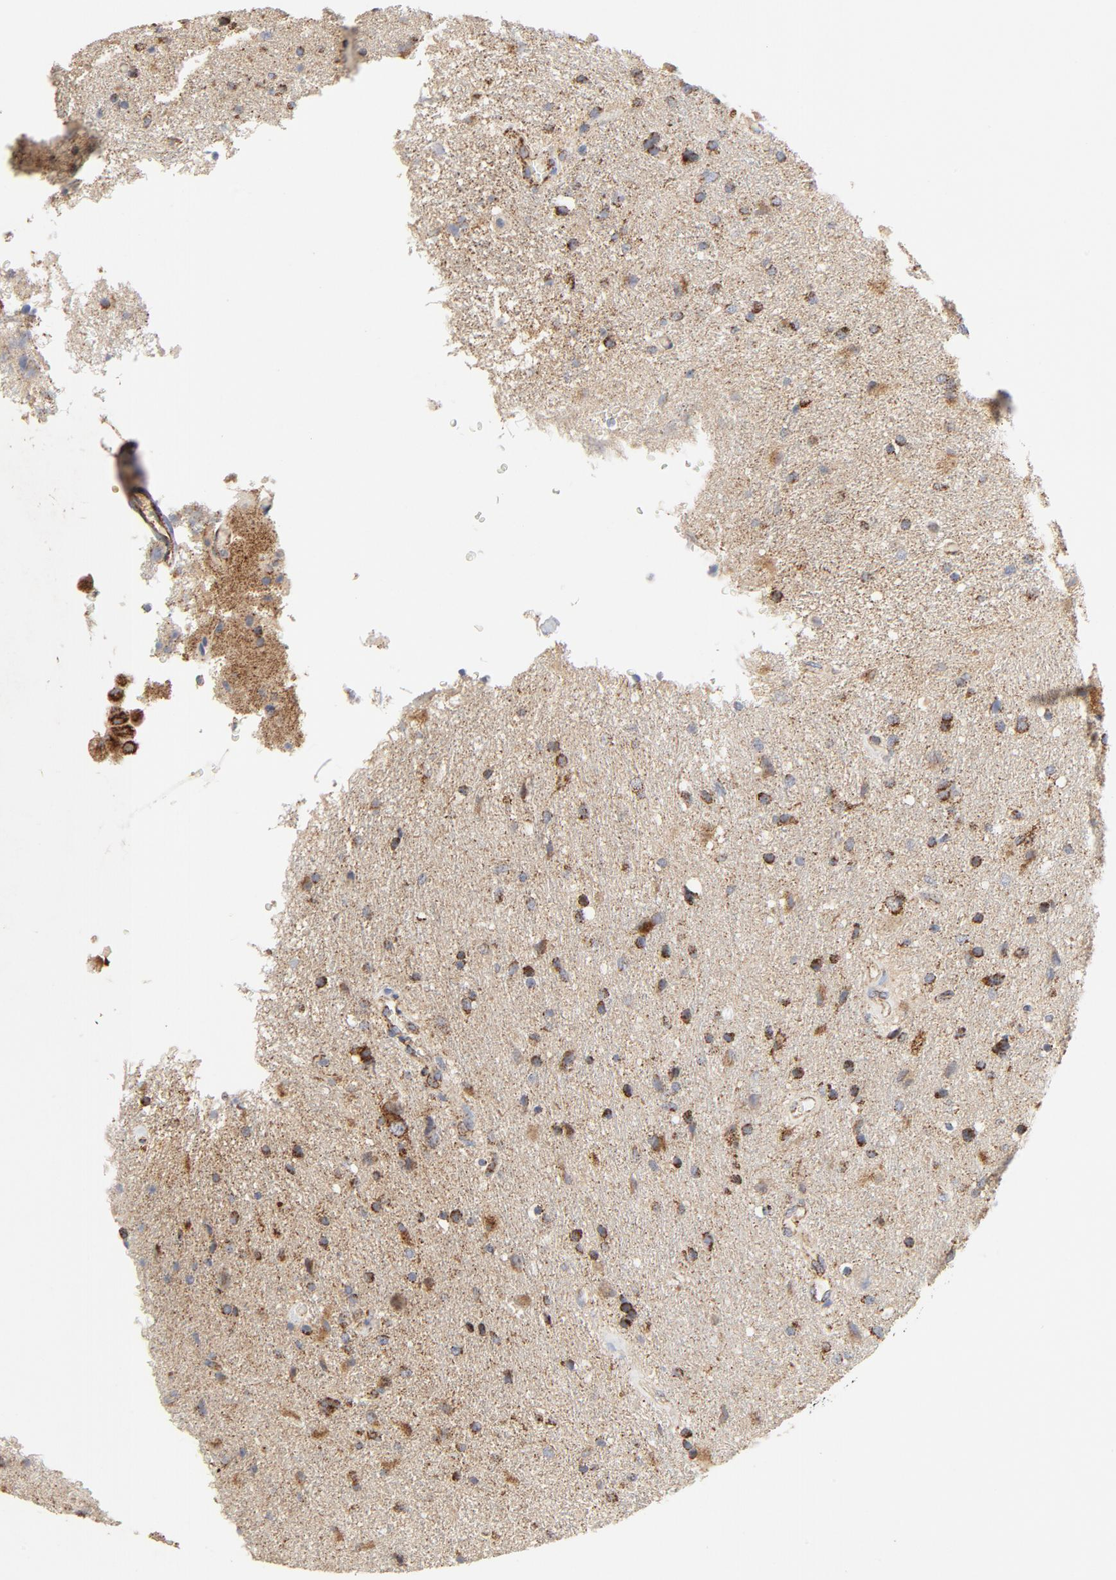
{"staining": {"intensity": "strong", "quantity": ">75%", "location": "cytoplasmic/membranous"}, "tissue": "glioma", "cell_type": "Tumor cells", "image_type": "cancer", "snomed": [{"axis": "morphology", "description": "Normal tissue, NOS"}, {"axis": "morphology", "description": "Glioma, malignant, High grade"}, {"axis": "topography", "description": "Cerebral cortex"}], "caption": "DAB immunohistochemical staining of human glioma exhibits strong cytoplasmic/membranous protein staining in approximately >75% of tumor cells.", "gene": "PCNX4", "patient": {"sex": "male", "age": 56}}